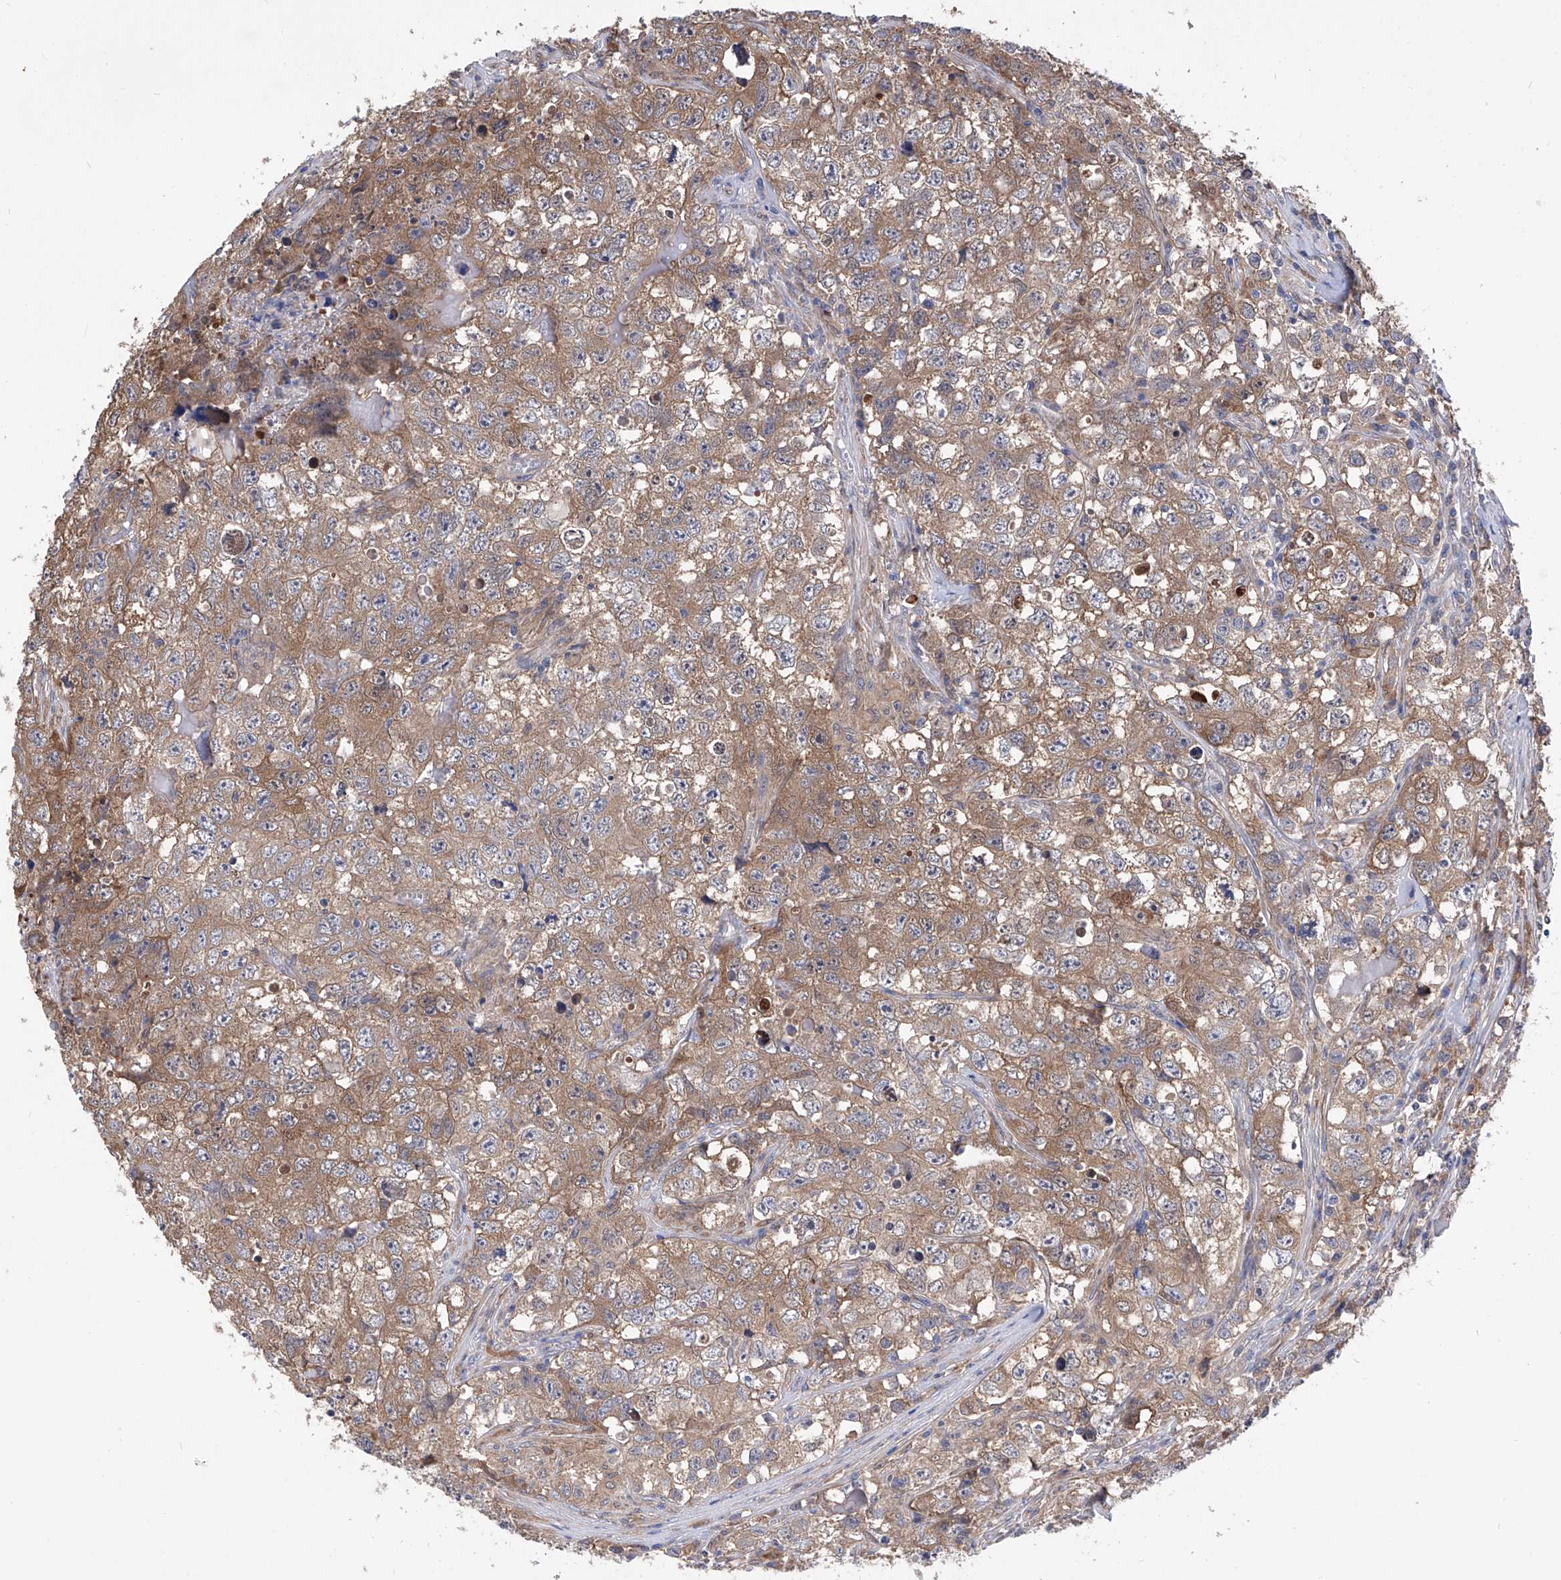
{"staining": {"intensity": "moderate", "quantity": ">75%", "location": "cytoplasmic/membranous"}, "tissue": "testis cancer", "cell_type": "Tumor cells", "image_type": "cancer", "snomed": [{"axis": "morphology", "description": "Seminoma, NOS"}, {"axis": "morphology", "description": "Carcinoma, Embryonal, NOS"}, {"axis": "topography", "description": "Testis"}], "caption": "Immunohistochemical staining of human testis cancer (seminoma) reveals medium levels of moderate cytoplasmic/membranous positivity in approximately >75% of tumor cells. (Stains: DAB (3,3'-diaminobenzidine) in brown, nuclei in blue, Microscopy: brightfield microscopy at high magnification).", "gene": "SPATA20", "patient": {"sex": "male", "age": 43}}